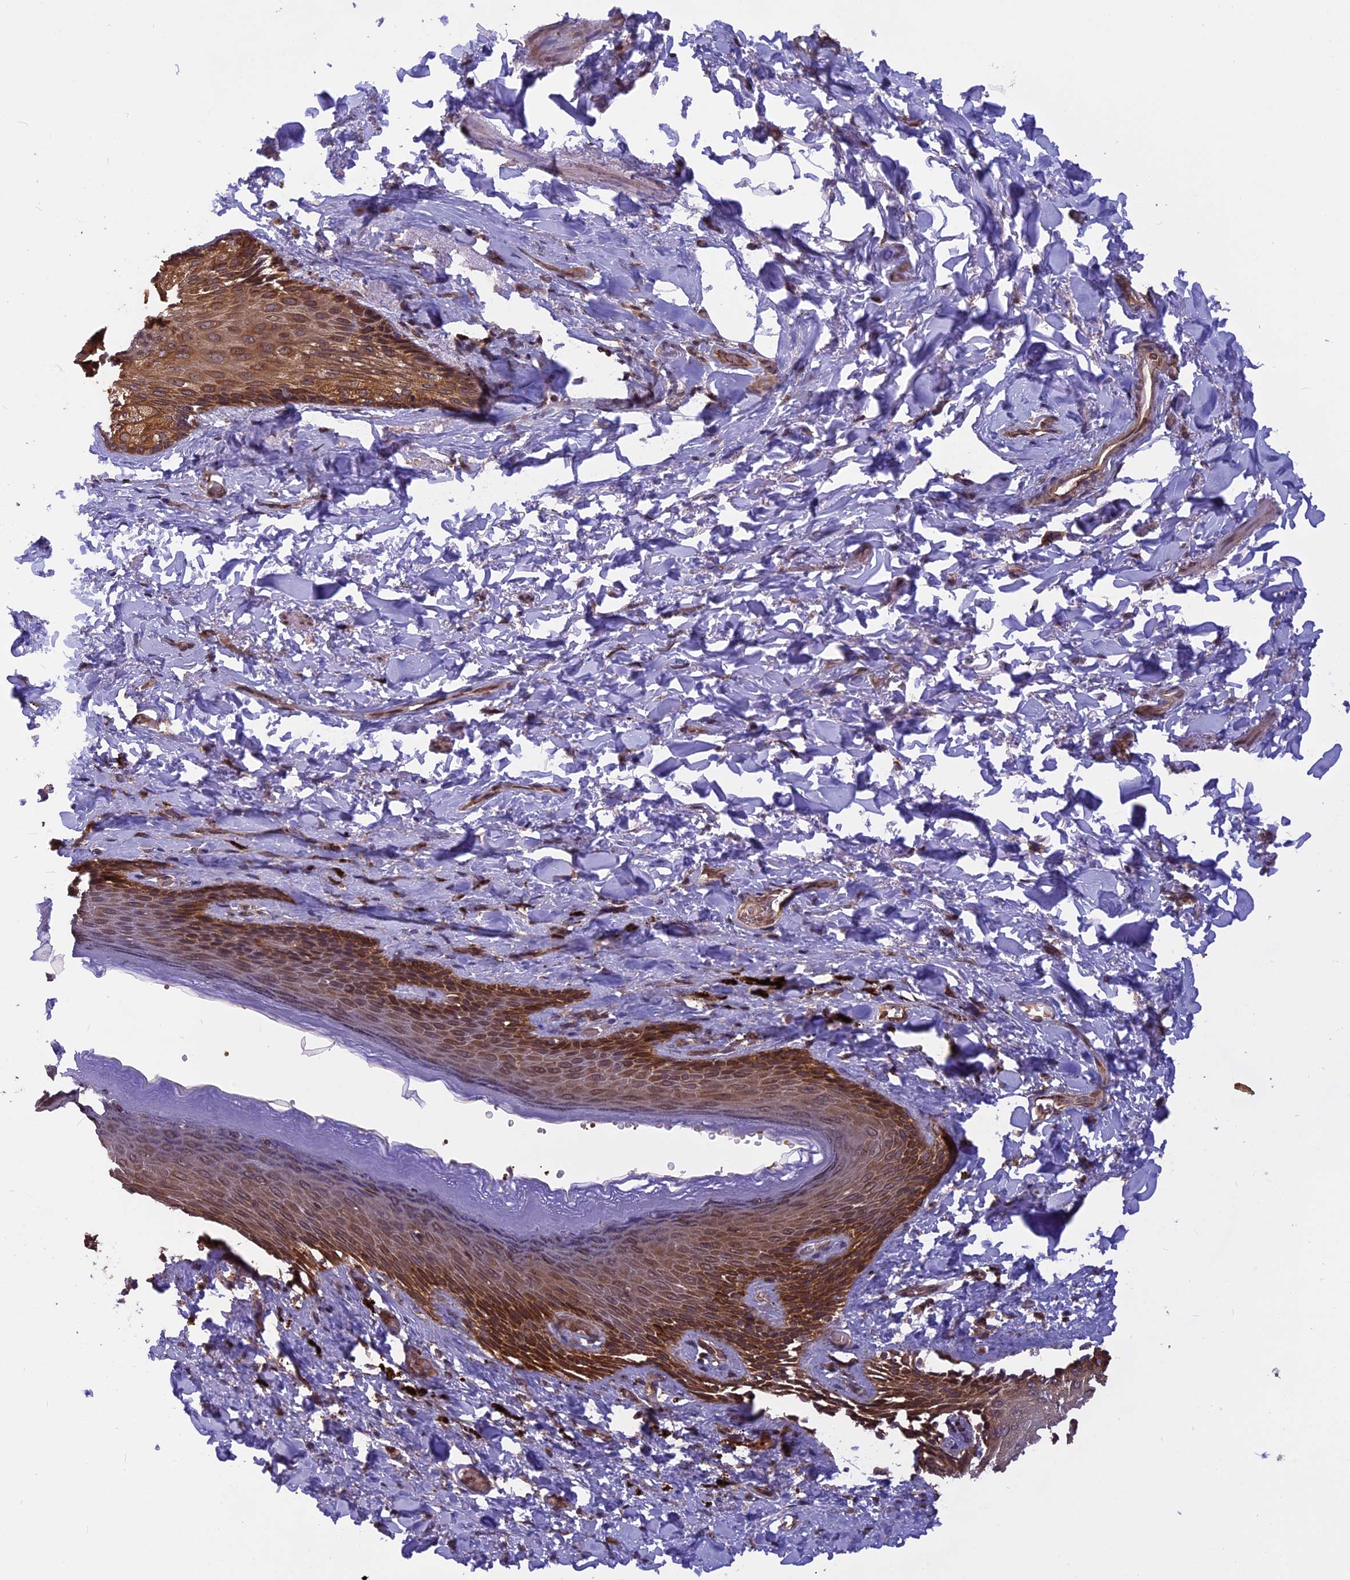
{"staining": {"intensity": "strong", "quantity": ">75%", "location": "cytoplasmic/membranous,nuclear"}, "tissue": "skin", "cell_type": "Epidermal cells", "image_type": "normal", "snomed": [{"axis": "morphology", "description": "Normal tissue, NOS"}, {"axis": "topography", "description": "Anal"}], "caption": "This is a photomicrograph of immunohistochemistry staining of benign skin, which shows strong staining in the cytoplasmic/membranous,nuclear of epidermal cells.", "gene": "CHMP2A", "patient": {"sex": "female", "age": 78}}